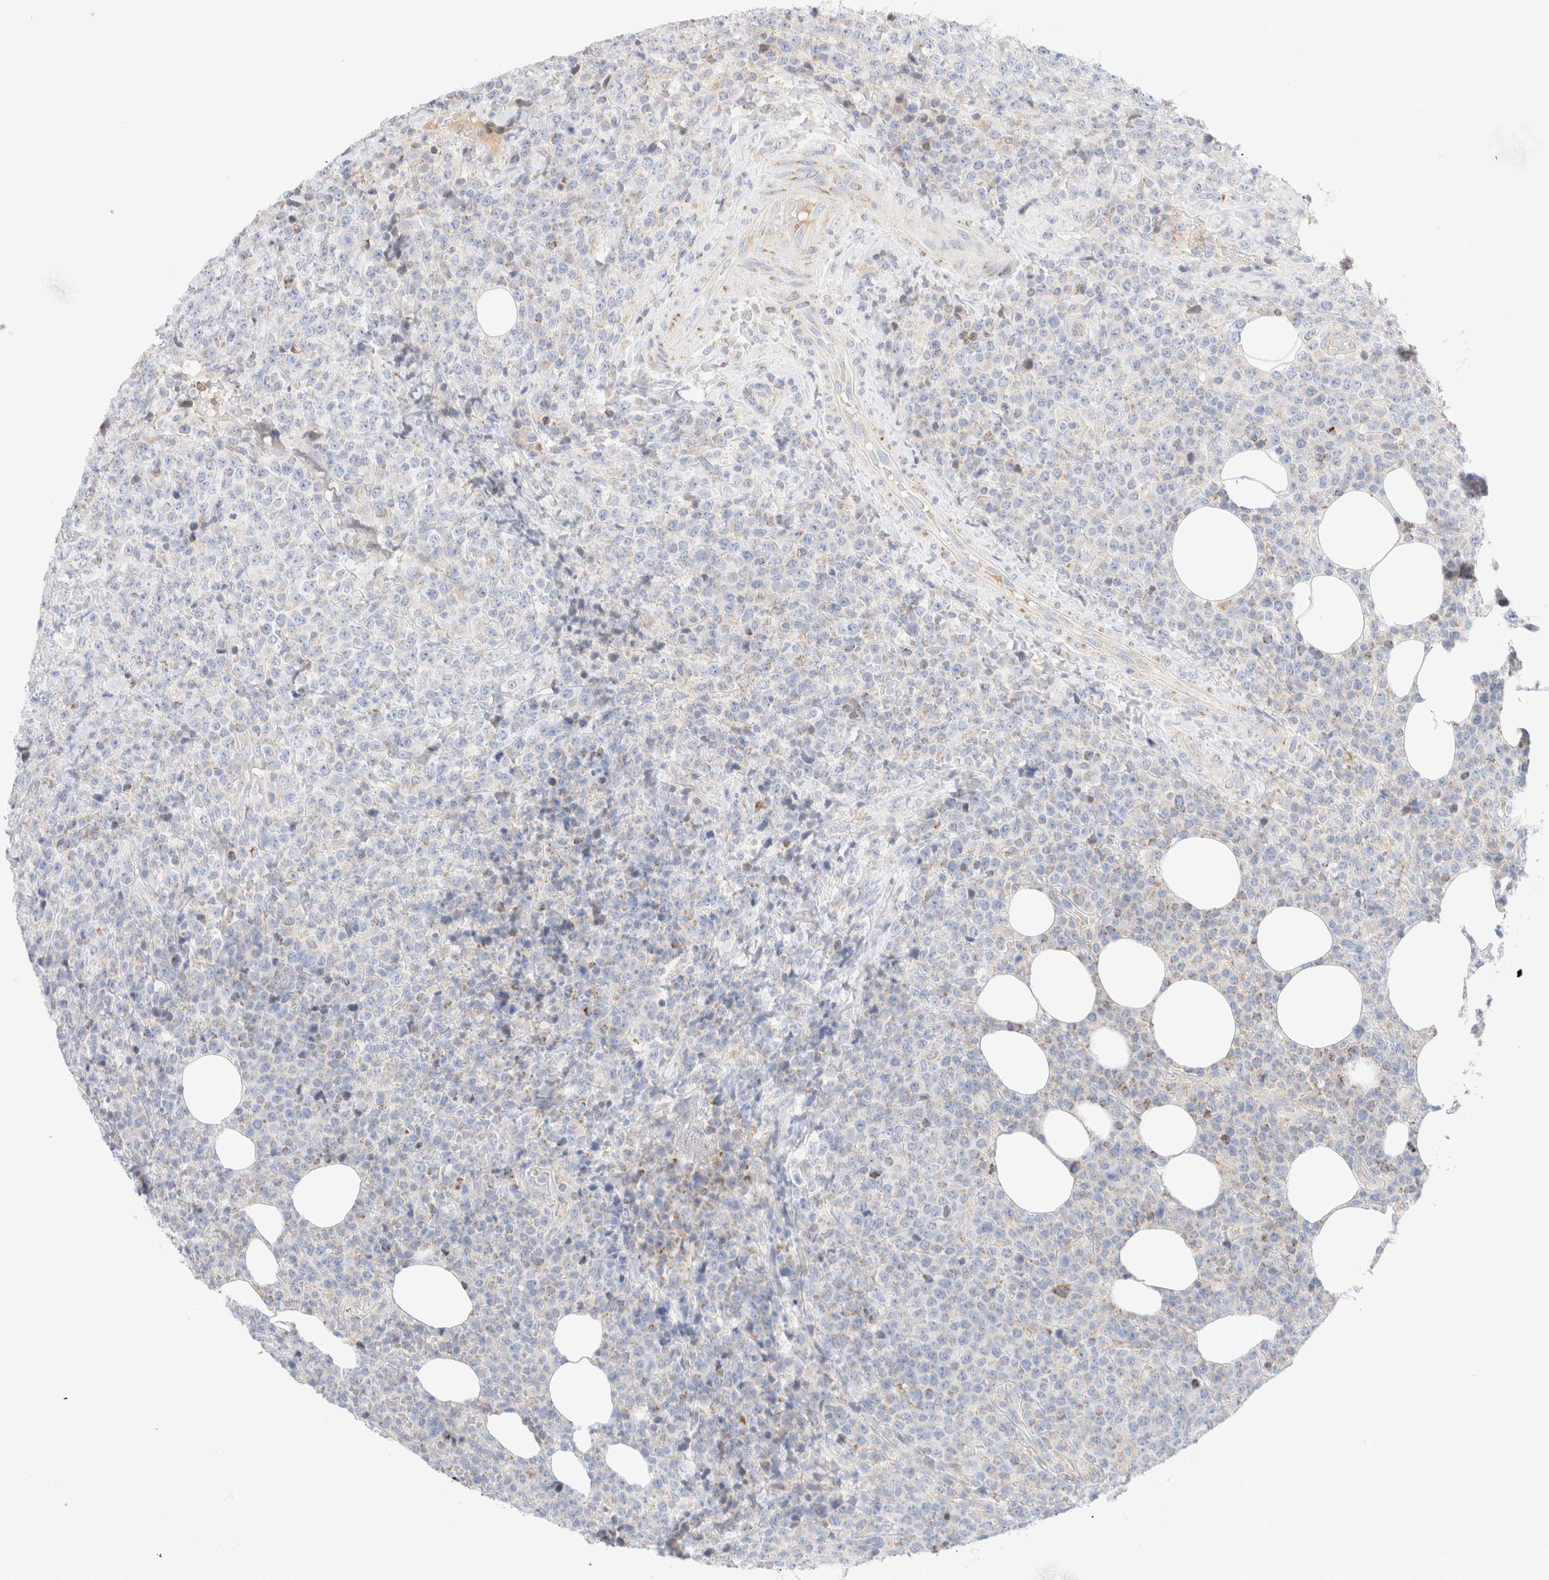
{"staining": {"intensity": "negative", "quantity": "none", "location": "none"}, "tissue": "lymphoma", "cell_type": "Tumor cells", "image_type": "cancer", "snomed": [{"axis": "morphology", "description": "Malignant lymphoma, non-Hodgkin's type, High grade"}, {"axis": "topography", "description": "Lymph node"}], "caption": "A histopathology image of human lymphoma is negative for staining in tumor cells. The staining was performed using DAB to visualize the protein expression in brown, while the nuclei were stained in blue with hematoxylin (Magnification: 20x).", "gene": "ATP6V1C1", "patient": {"sex": "male", "age": 13}}